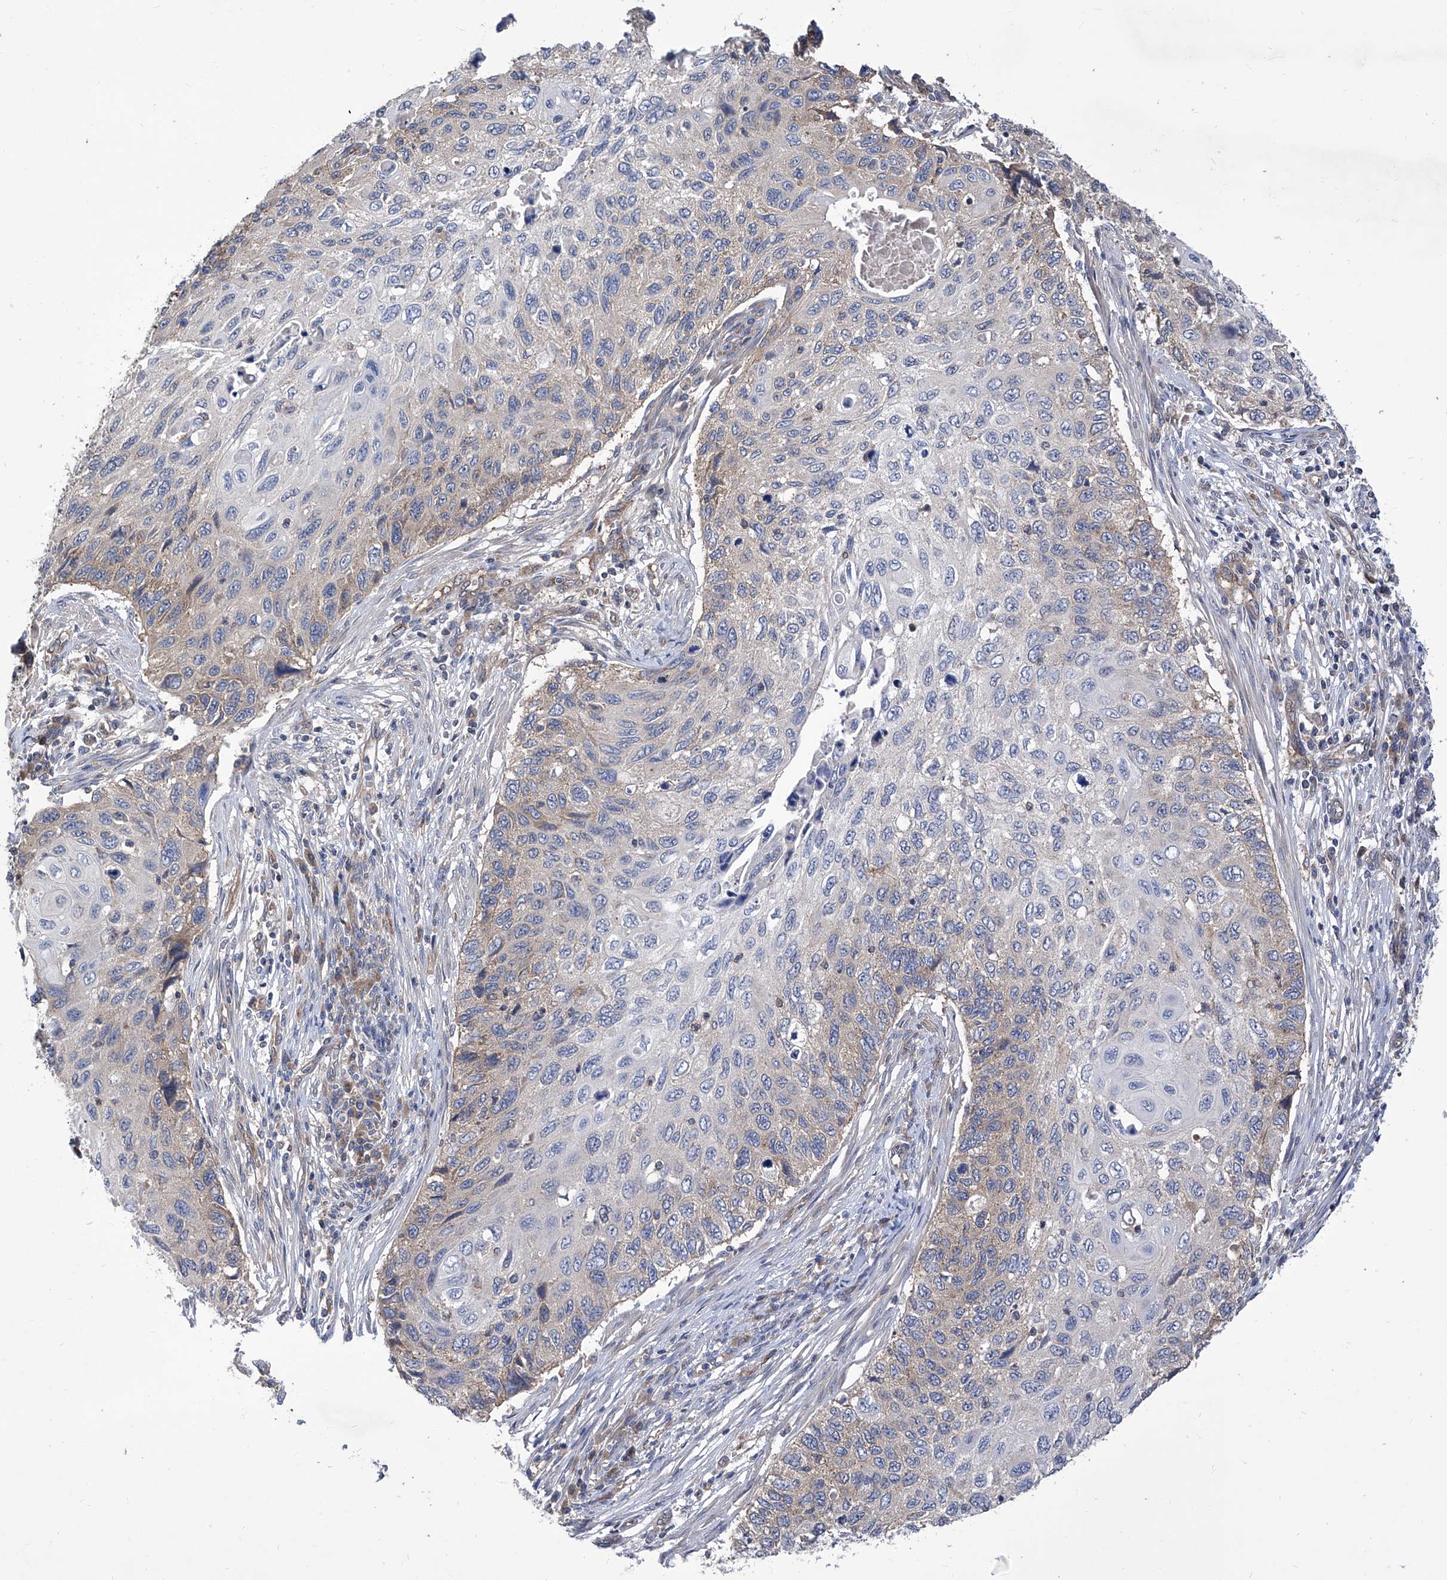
{"staining": {"intensity": "weak", "quantity": "<25%", "location": "cytoplasmic/membranous"}, "tissue": "cervical cancer", "cell_type": "Tumor cells", "image_type": "cancer", "snomed": [{"axis": "morphology", "description": "Squamous cell carcinoma, NOS"}, {"axis": "topography", "description": "Cervix"}], "caption": "Immunohistochemistry histopathology image of cervical cancer (squamous cell carcinoma) stained for a protein (brown), which displays no expression in tumor cells.", "gene": "TJAP1", "patient": {"sex": "female", "age": 70}}